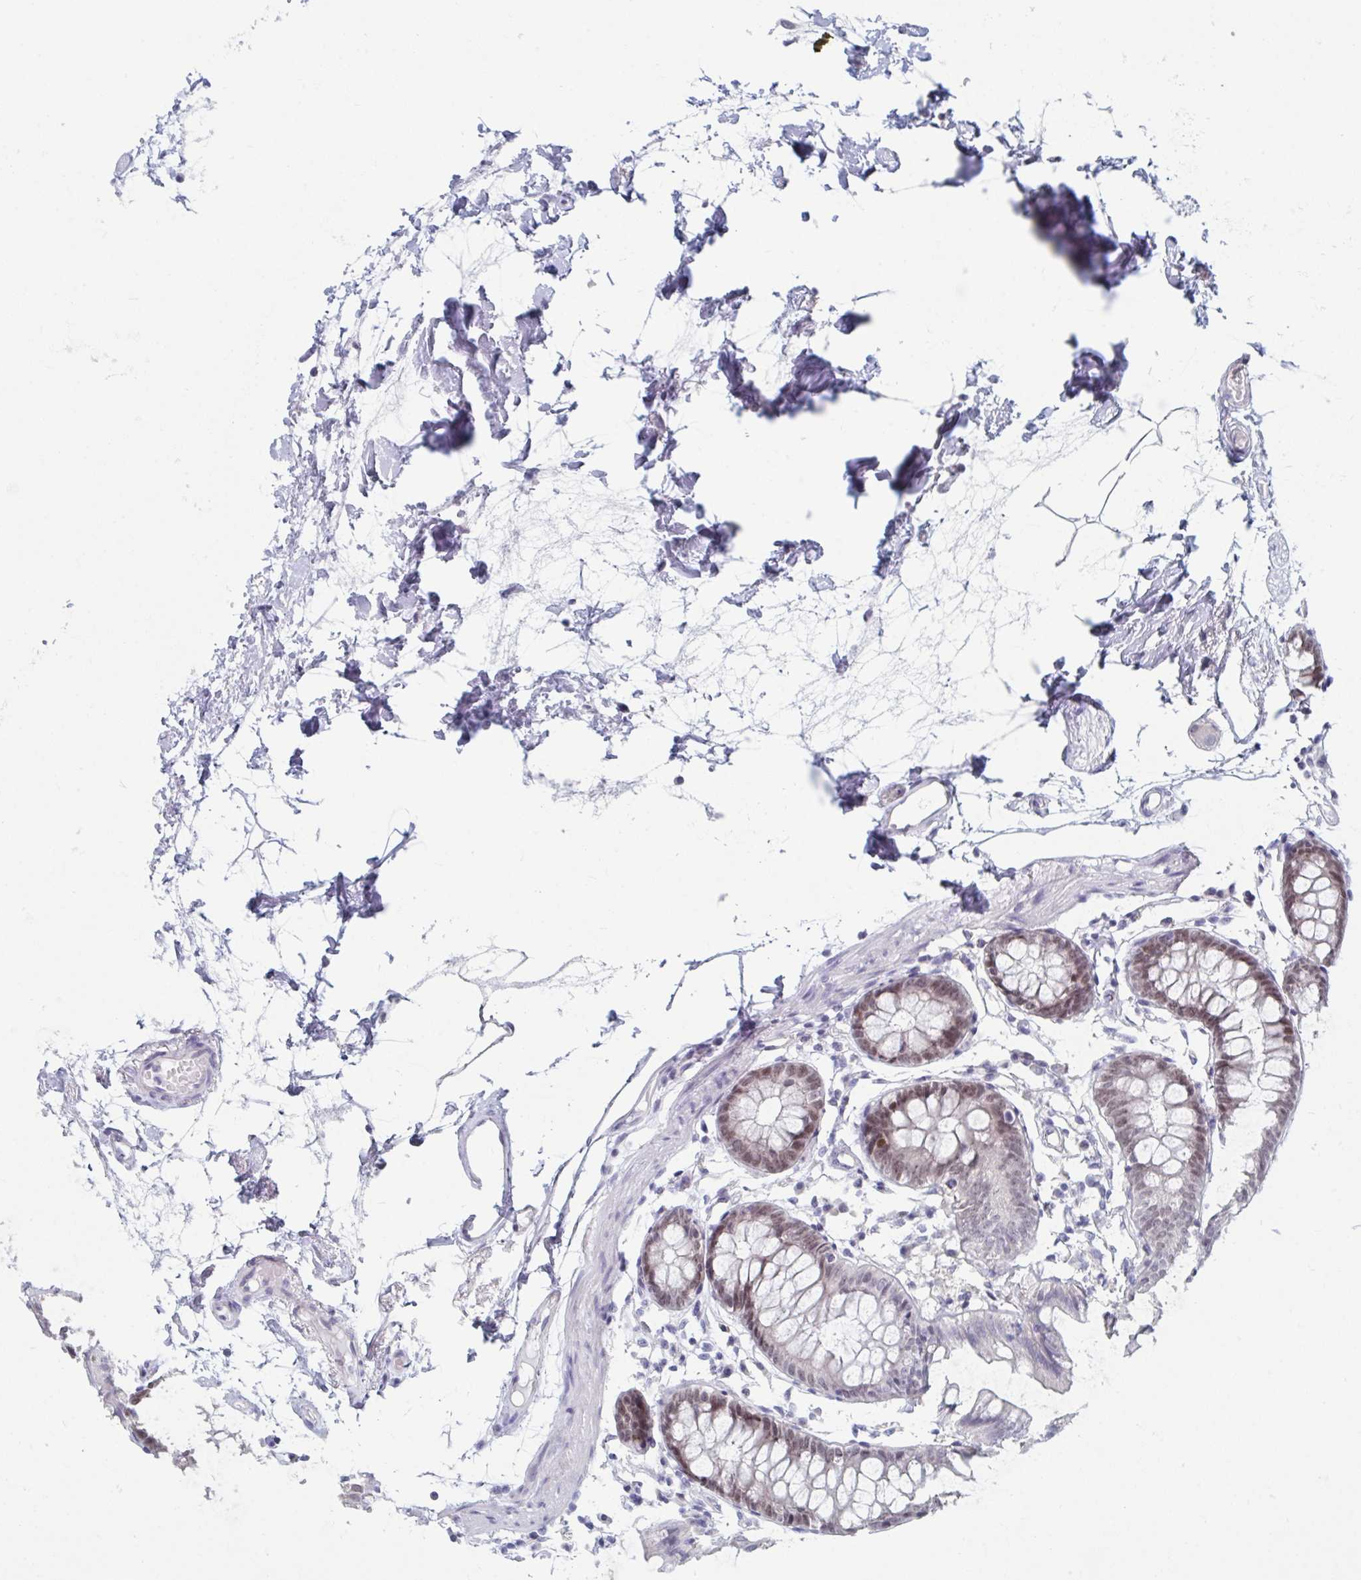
{"staining": {"intensity": "negative", "quantity": "none", "location": "none"}, "tissue": "colon", "cell_type": "Endothelial cells", "image_type": "normal", "snomed": [{"axis": "morphology", "description": "Normal tissue, NOS"}, {"axis": "topography", "description": "Colon"}], "caption": "This micrograph is of benign colon stained with immunohistochemistry (IHC) to label a protein in brown with the nuclei are counter-stained blue. There is no positivity in endothelial cells.", "gene": "FOXA1", "patient": {"sex": "female", "age": 84}}